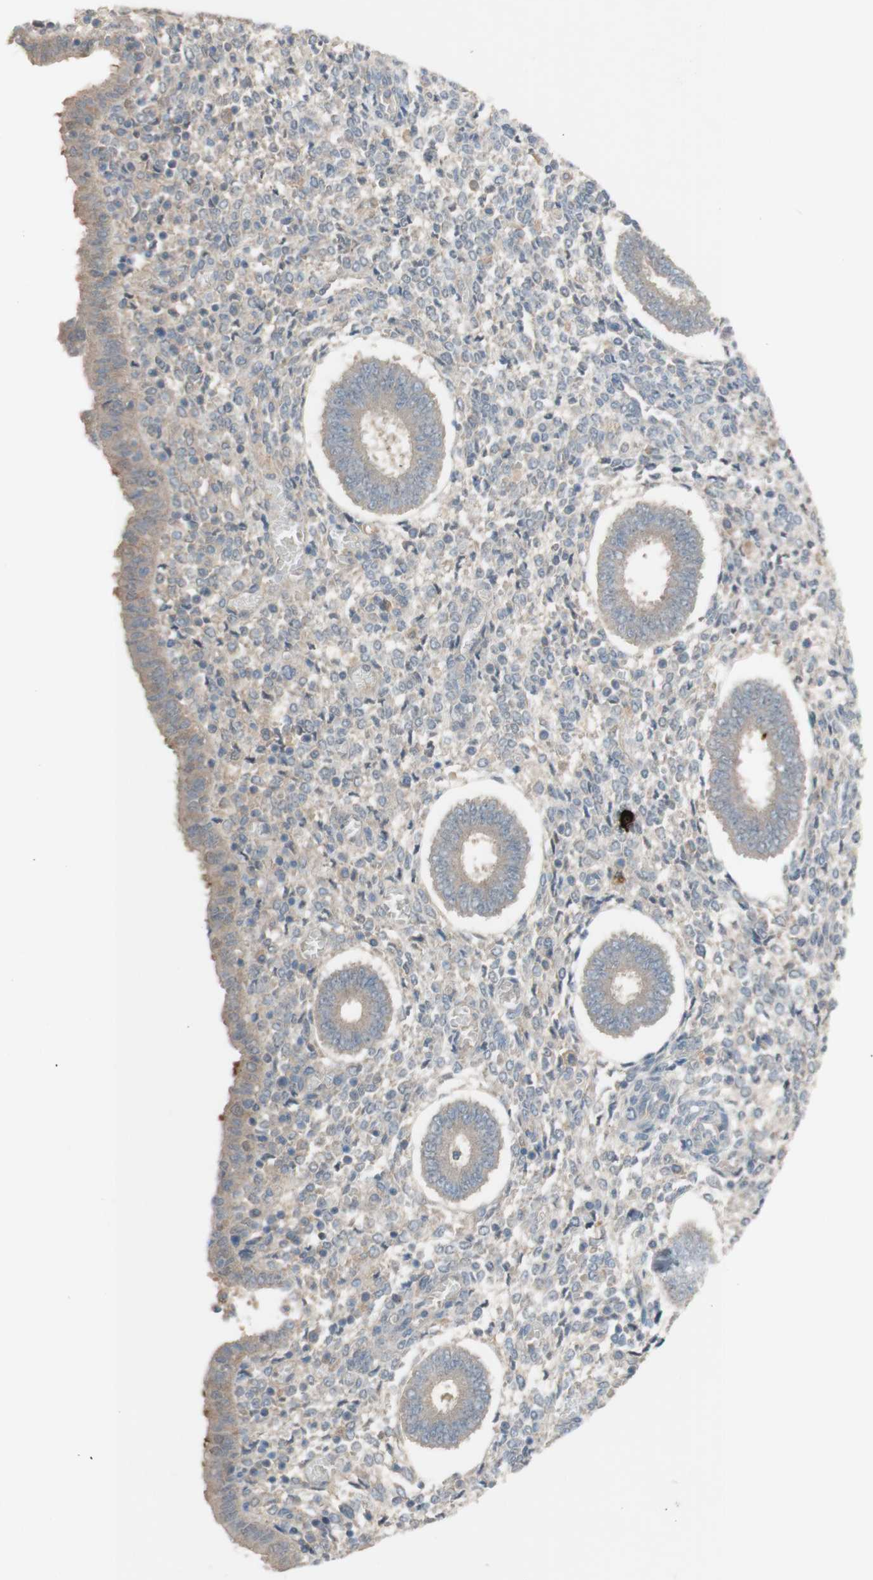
{"staining": {"intensity": "weak", "quantity": ">75%", "location": "cytoplasmic/membranous"}, "tissue": "endometrium", "cell_type": "Cells in endometrial stroma", "image_type": "normal", "snomed": [{"axis": "morphology", "description": "Normal tissue, NOS"}, {"axis": "topography", "description": "Endometrium"}], "caption": "Cells in endometrial stroma exhibit low levels of weak cytoplasmic/membranous positivity in approximately >75% of cells in normal human endometrium. (Stains: DAB (3,3'-diaminobenzidine) in brown, nuclei in blue, Microscopy: brightfield microscopy at high magnification).", "gene": "PEX2", "patient": {"sex": "female", "age": 35}}